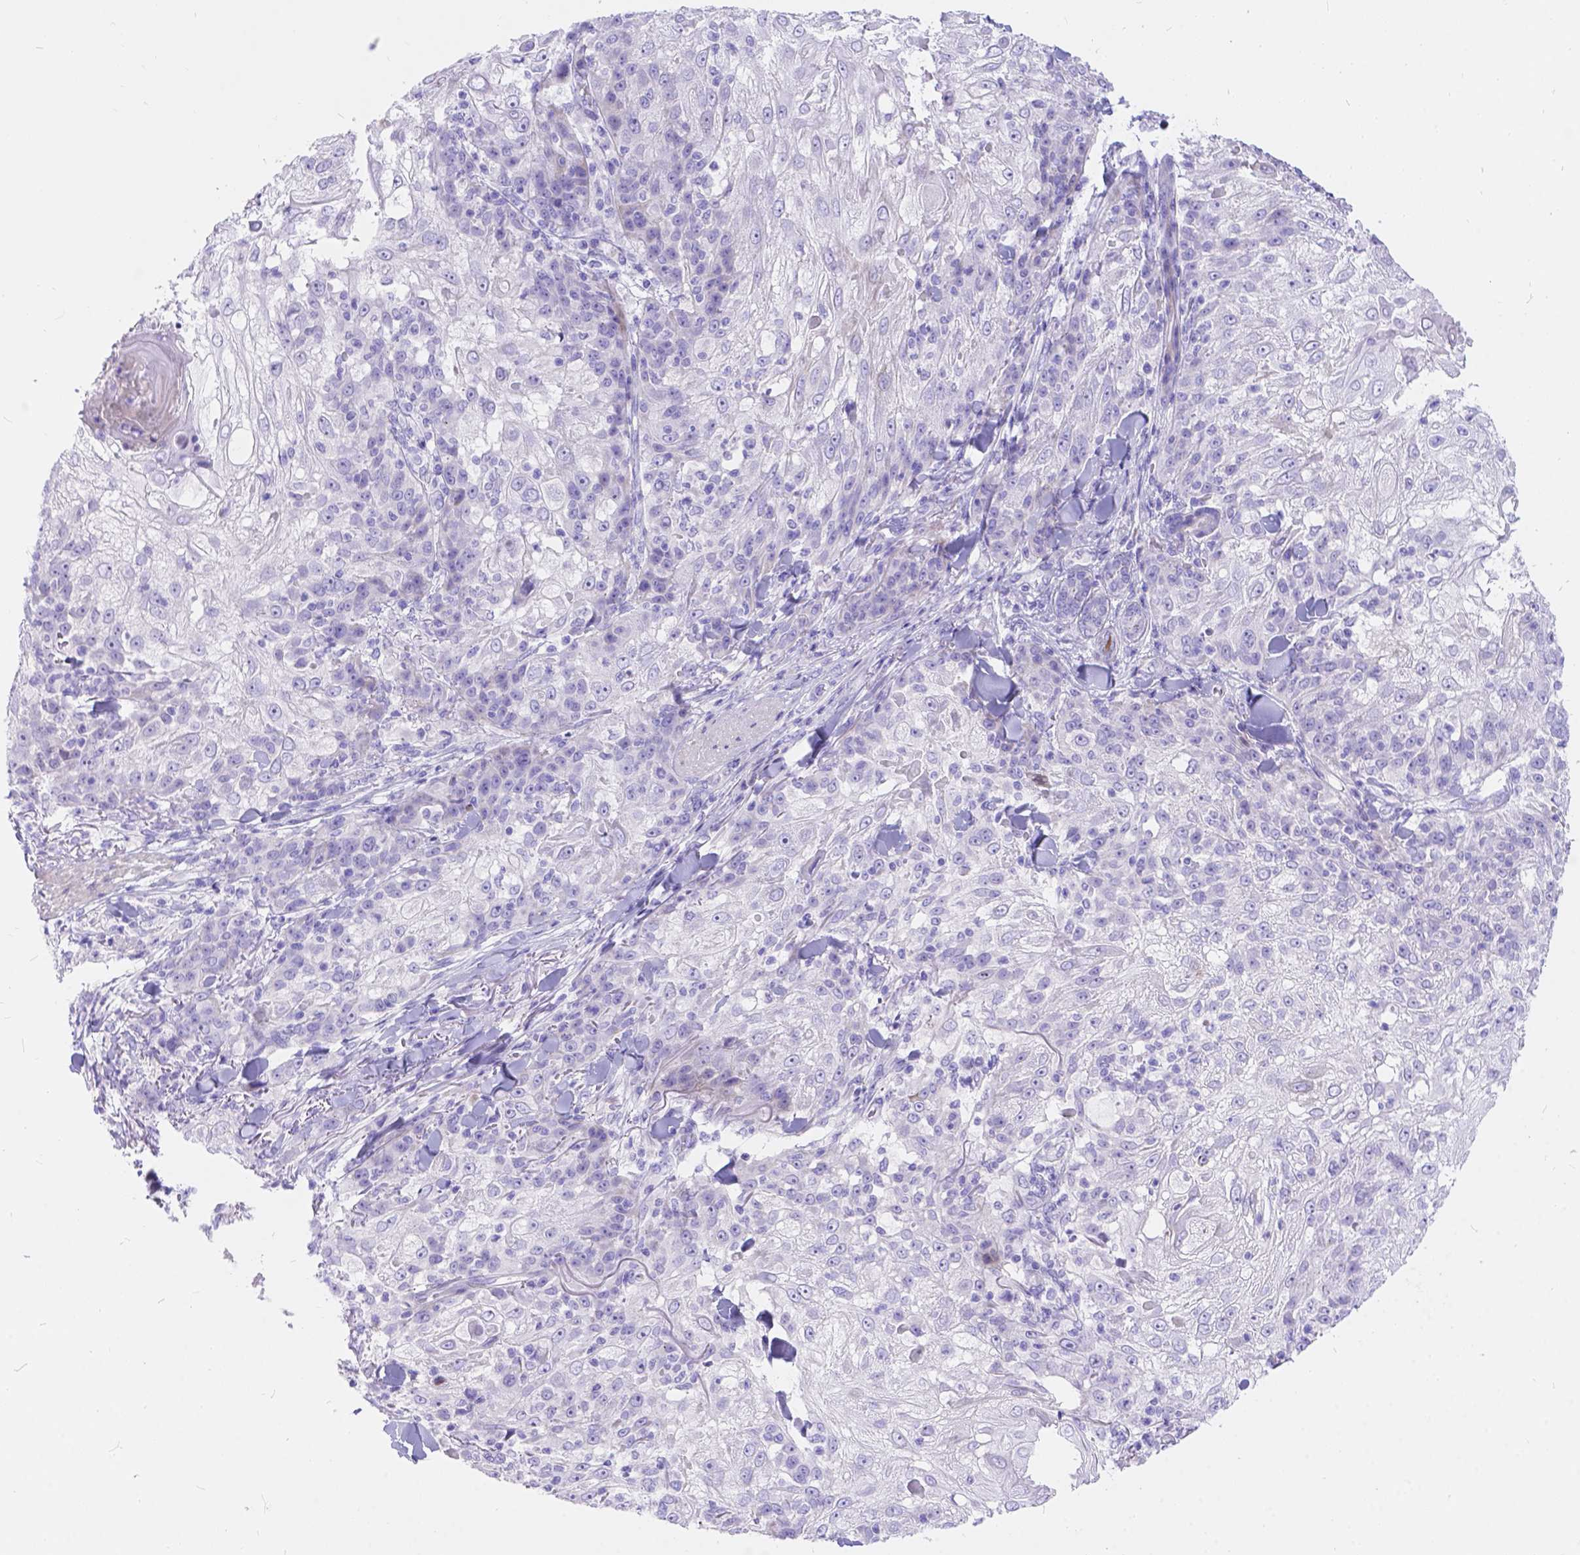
{"staining": {"intensity": "negative", "quantity": "none", "location": "none"}, "tissue": "skin cancer", "cell_type": "Tumor cells", "image_type": "cancer", "snomed": [{"axis": "morphology", "description": "Normal tissue, NOS"}, {"axis": "morphology", "description": "Squamous cell carcinoma, NOS"}, {"axis": "topography", "description": "Skin"}], "caption": "The micrograph exhibits no staining of tumor cells in skin cancer (squamous cell carcinoma).", "gene": "KLHL10", "patient": {"sex": "female", "age": 83}}